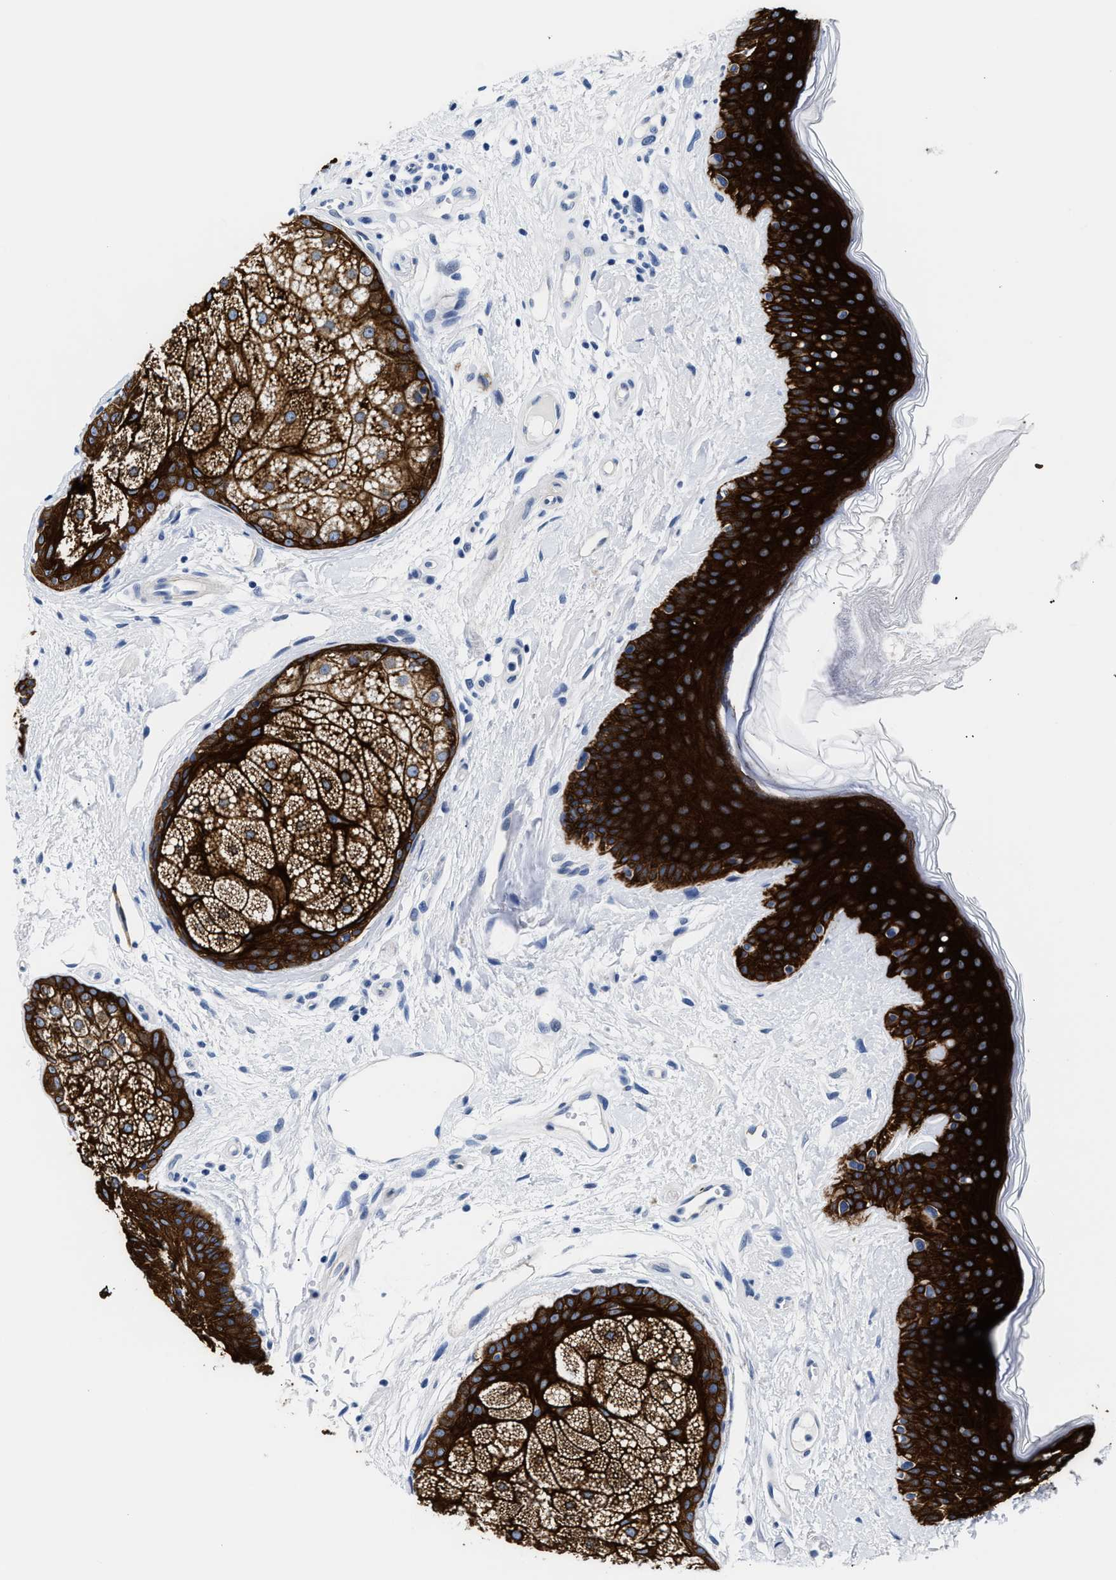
{"staining": {"intensity": "strong", "quantity": ">75%", "location": "cytoplasmic/membranous"}, "tissue": "oral mucosa", "cell_type": "Squamous epithelial cells", "image_type": "normal", "snomed": [{"axis": "morphology", "description": "Normal tissue, NOS"}, {"axis": "topography", "description": "Skin"}, {"axis": "topography", "description": "Oral tissue"}], "caption": "An IHC micrograph of benign tissue is shown. Protein staining in brown labels strong cytoplasmic/membranous positivity in oral mucosa within squamous epithelial cells.", "gene": "TRIM29", "patient": {"sex": "male", "age": 84}}